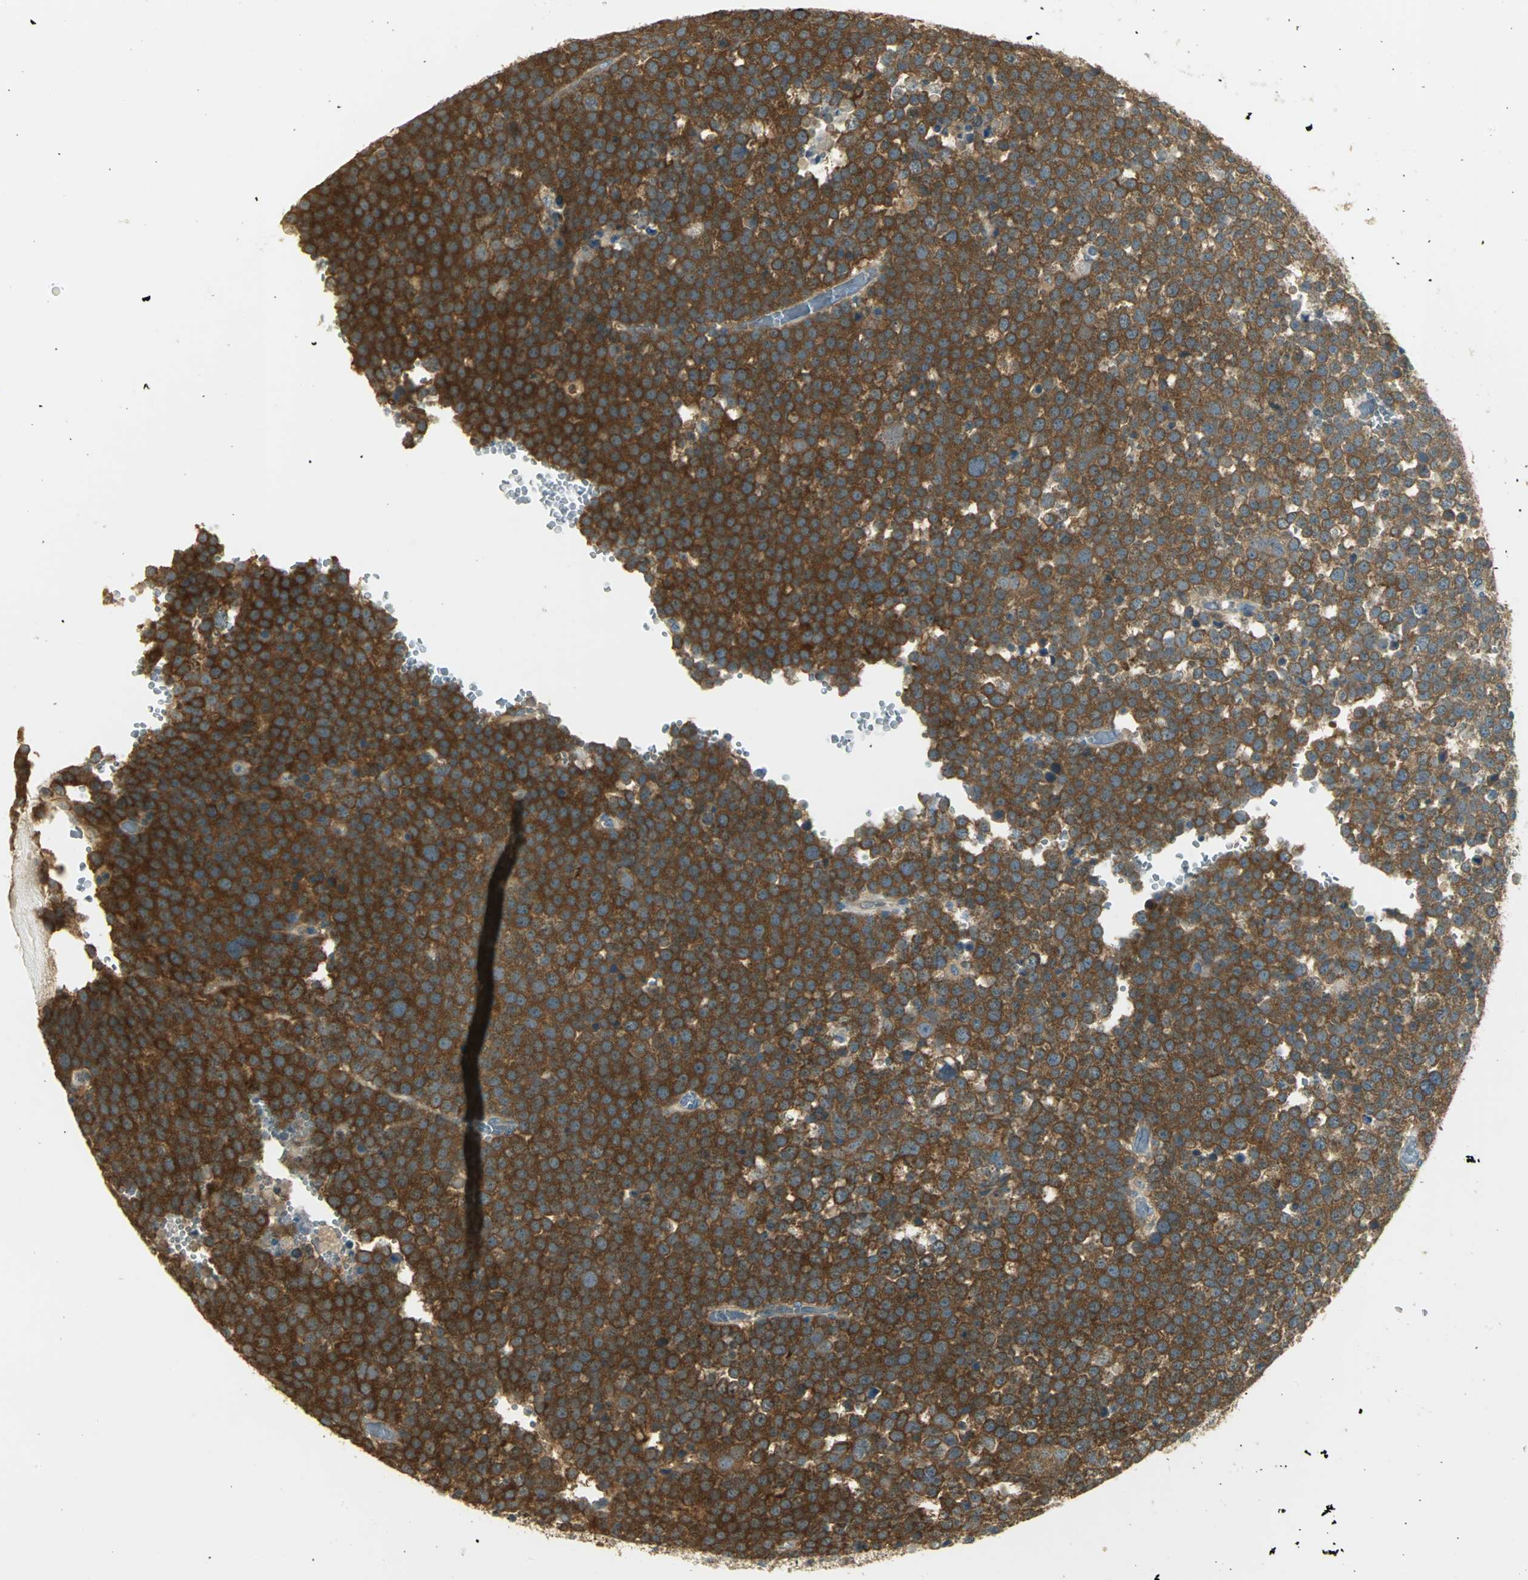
{"staining": {"intensity": "strong", "quantity": ">75%", "location": "cytoplasmic/membranous"}, "tissue": "testis cancer", "cell_type": "Tumor cells", "image_type": "cancer", "snomed": [{"axis": "morphology", "description": "Seminoma, NOS"}, {"axis": "topography", "description": "Testis"}], "caption": "There is high levels of strong cytoplasmic/membranous expression in tumor cells of testis seminoma, as demonstrated by immunohistochemical staining (brown color).", "gene": "RARS1", "patient": {"sex": "male", "age": 71}}